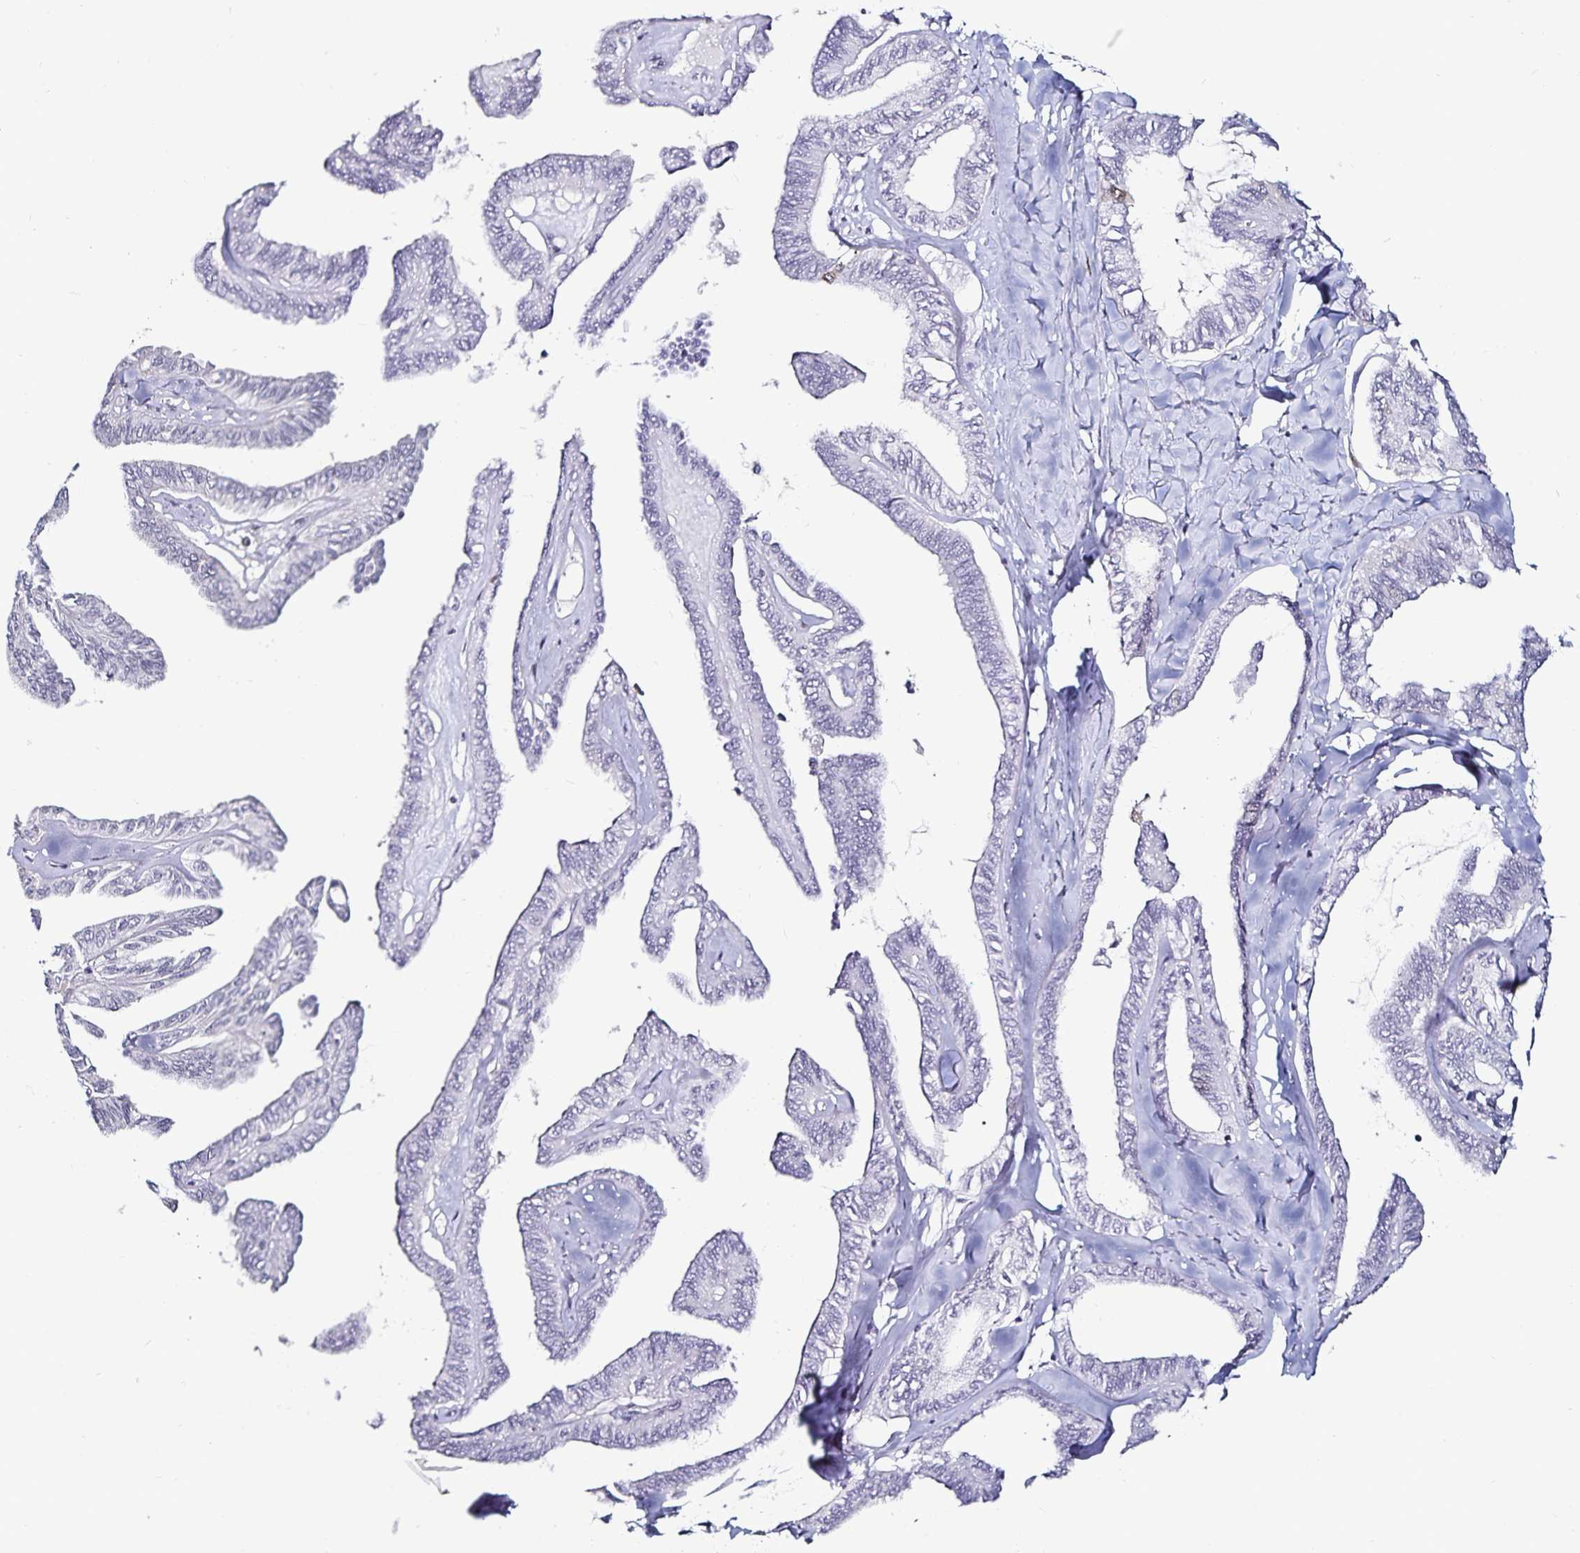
{"staining": {"intensity": "negative", "quantity": "none", "location": "none"}, "tissue": "ovarian cancer", "cell_type": "Tumor cells", "image_type": "cancer", "snomed": [{"axis": "morphology", "description": "Carcinoma, endometroid"}, {"axis": "topography", "description": "Ovary"}], "caption": "This is an IHC image of ovarian cancer. There is no expression in tumor cells.", "gene": "ANLN", "patient": {"sex": "female", "age": 70}}